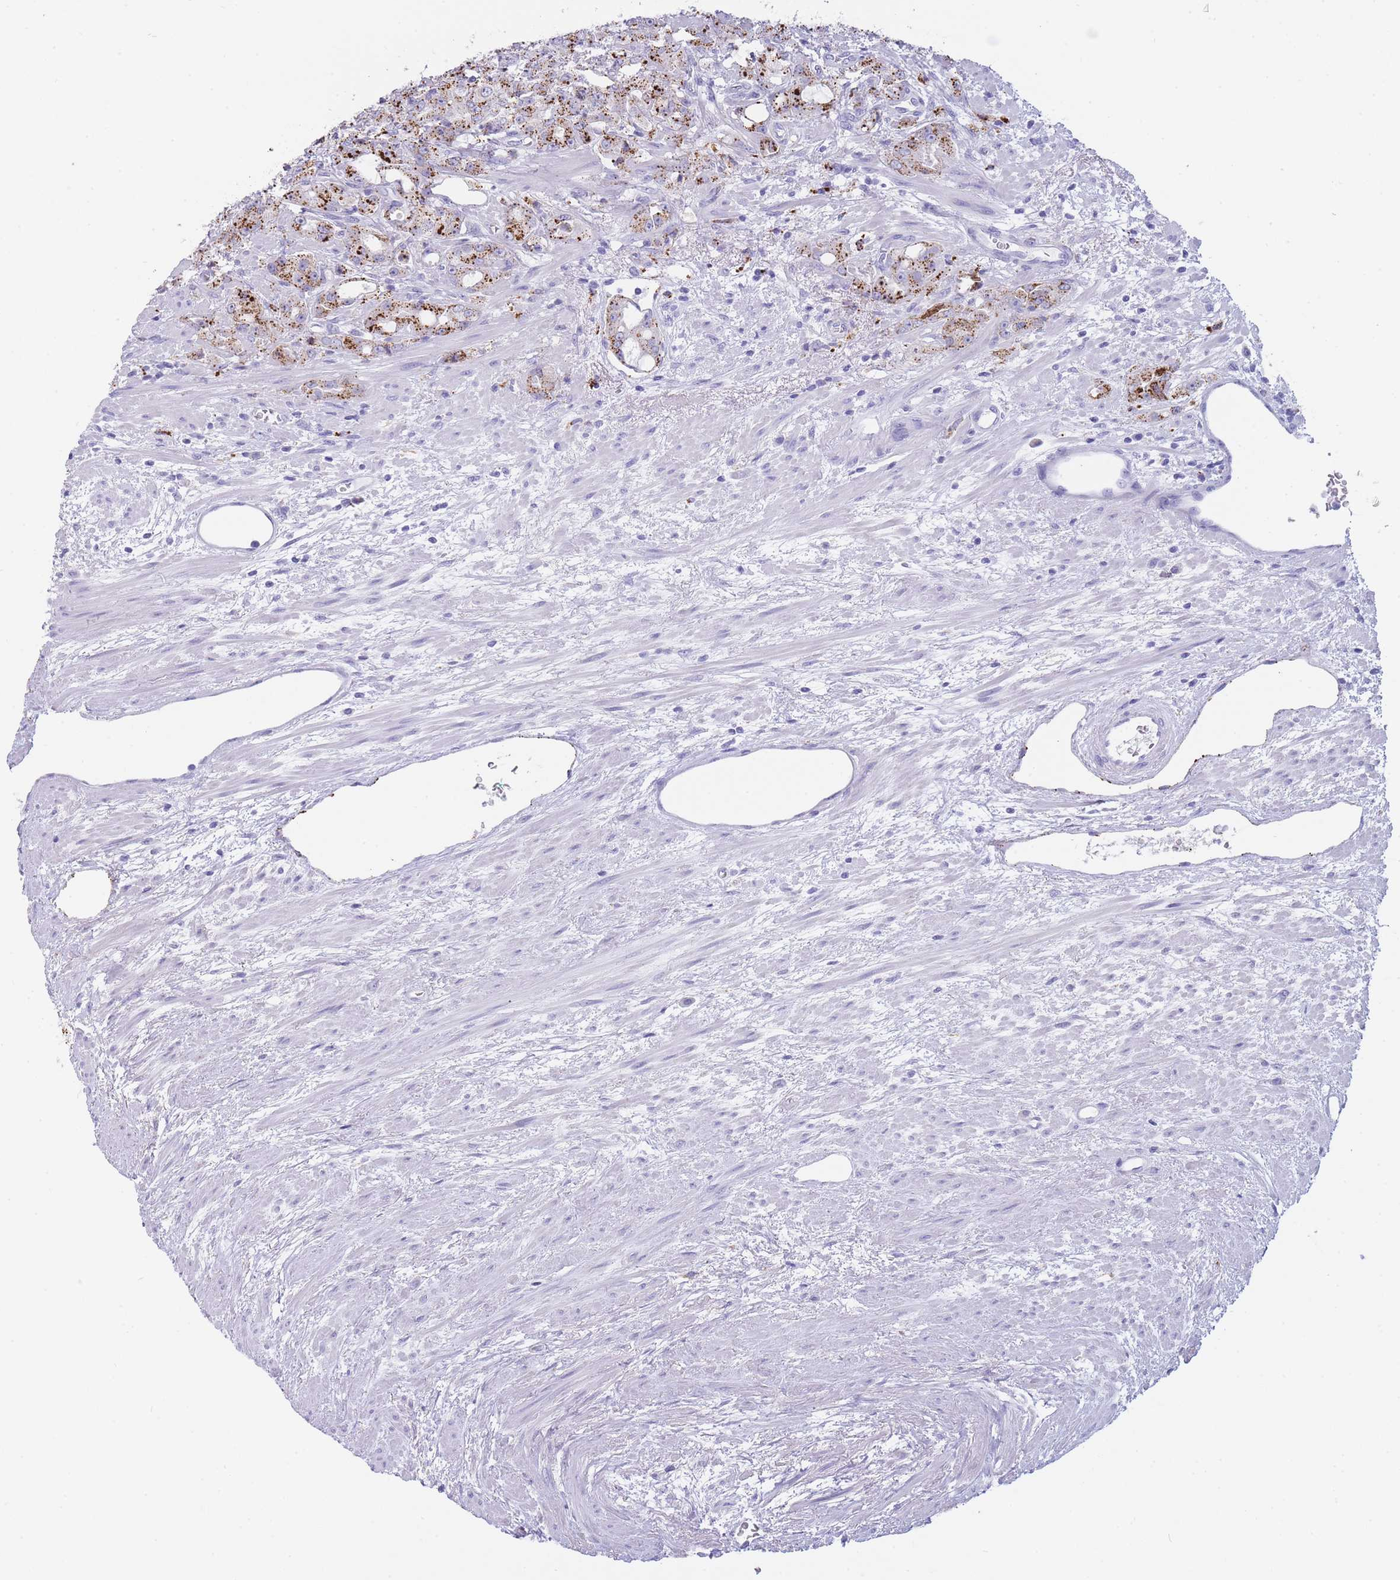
{"staining": {"intensity": "strong", "quantity": ">75%", "location": "cytoplasmic/membranous"}, "tissue": "prostate cancer", "cell_type": "Tumor cells", "image_type": "cancer", "snomed": [{"axis": "morphology", "description": "Adenocarcinoma, High grade"}, {"axis": "topography", "description": "Prostate"}], "caption": "Brown immunohistochemical staining in human prostate cancer (adenocarcinoma (high-grade)) reveals strong cytoplasmic/membranous expression in approximately >75% of tumor cells.", "gene": "GAA", "patient": {"sex": "male", "age": 69}}